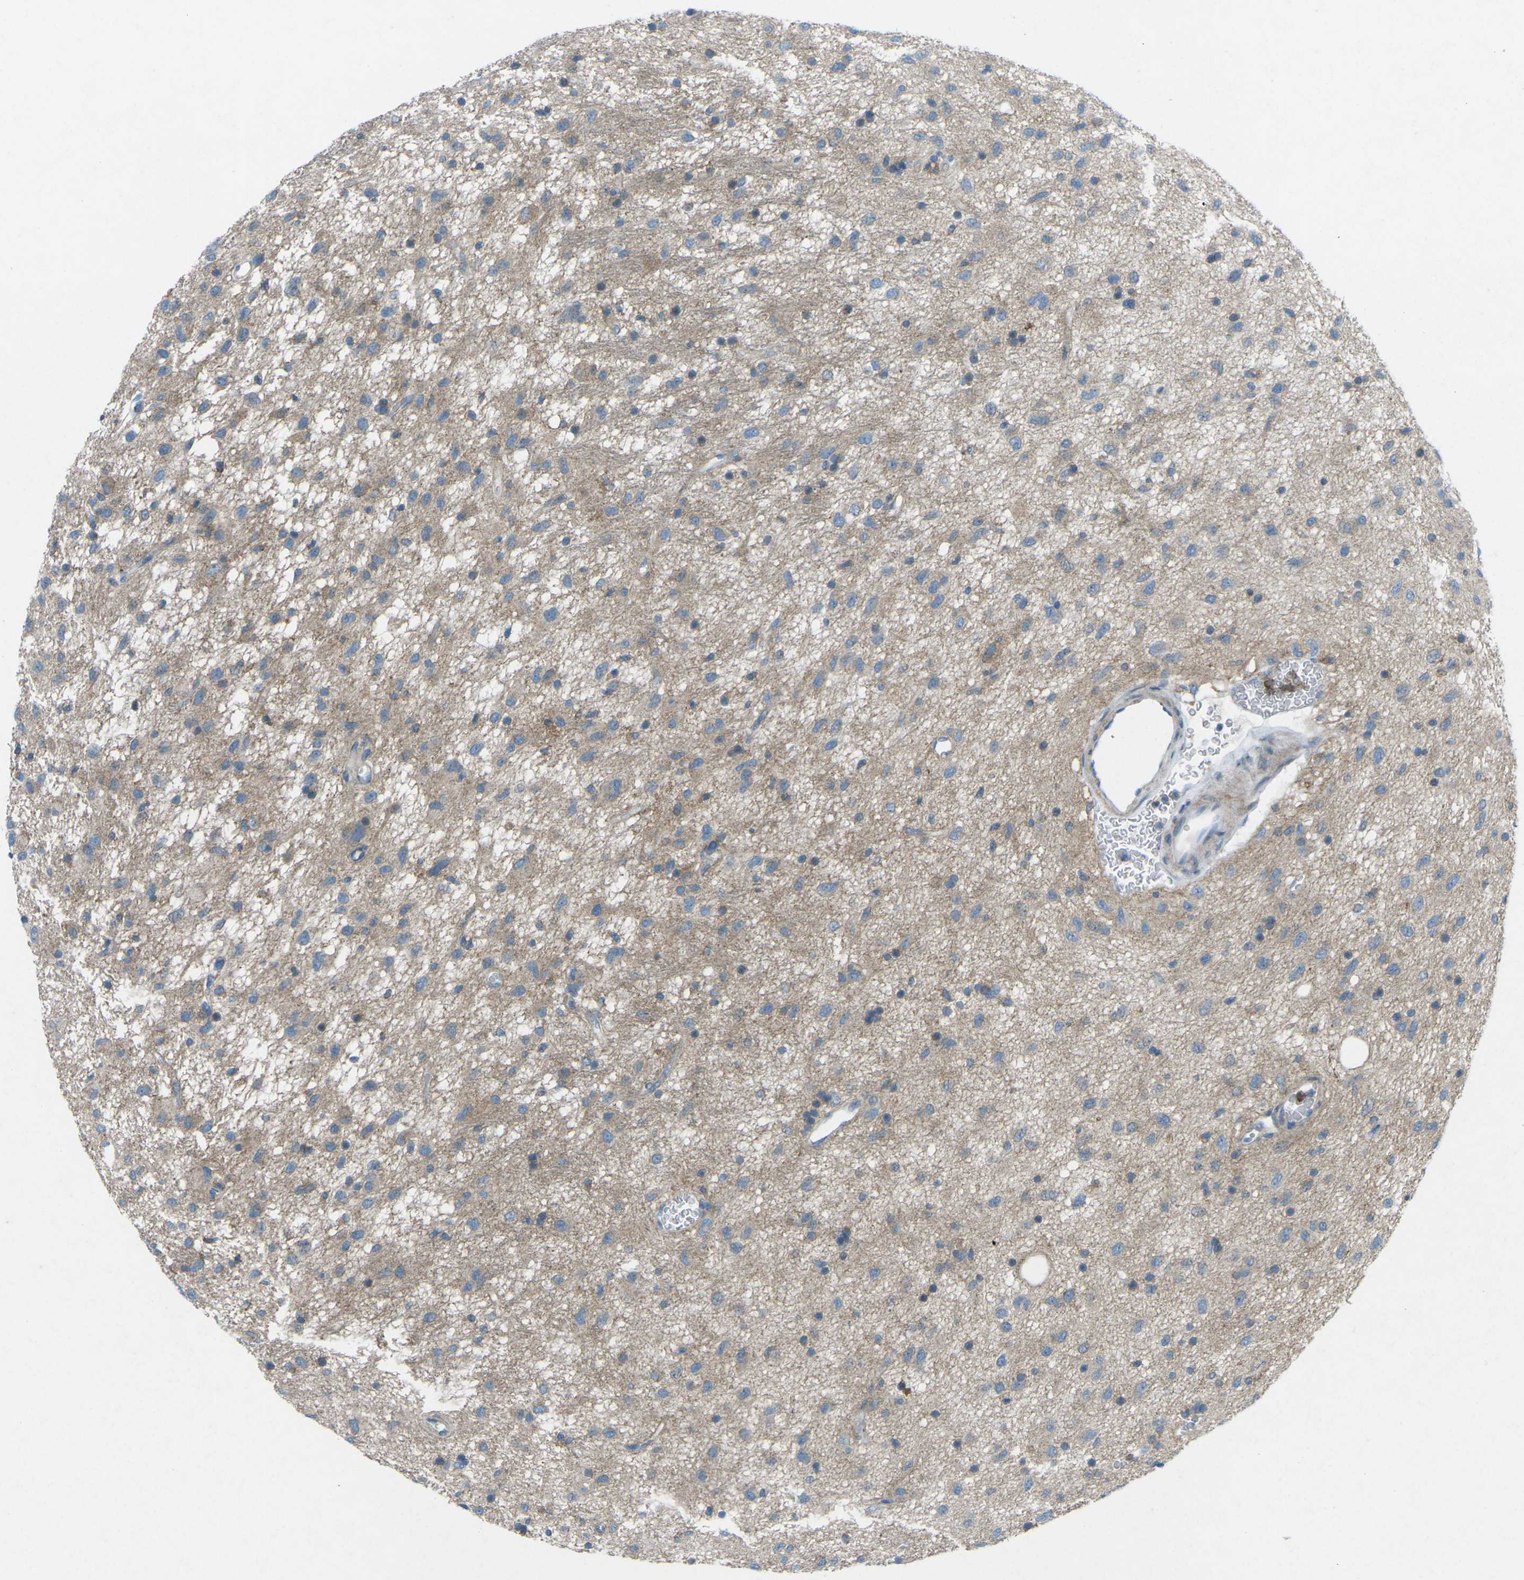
{"staining": {"intensity": "weak", "quantity": "25%-75%", "location": "cytoplasmic/membranous"}, "tissue": "glioma", "cell_type": "Tumor cells", "image_type": "cancer", "snomed": [{"axis": "morphology", "description": "Glioma, malignant, Low grade"}, {"axis": "topography", "description": "Brain"}], "caption": "This histopathology image reveals immunohistochemistry (IHC) staining of human malignant glioma (low-grade), with low weak cytoplasmic/membranous staining in about 25%-75% of tumor cells.", "gene": "STK11", "patient": {"sex": "male", "age": 77}}